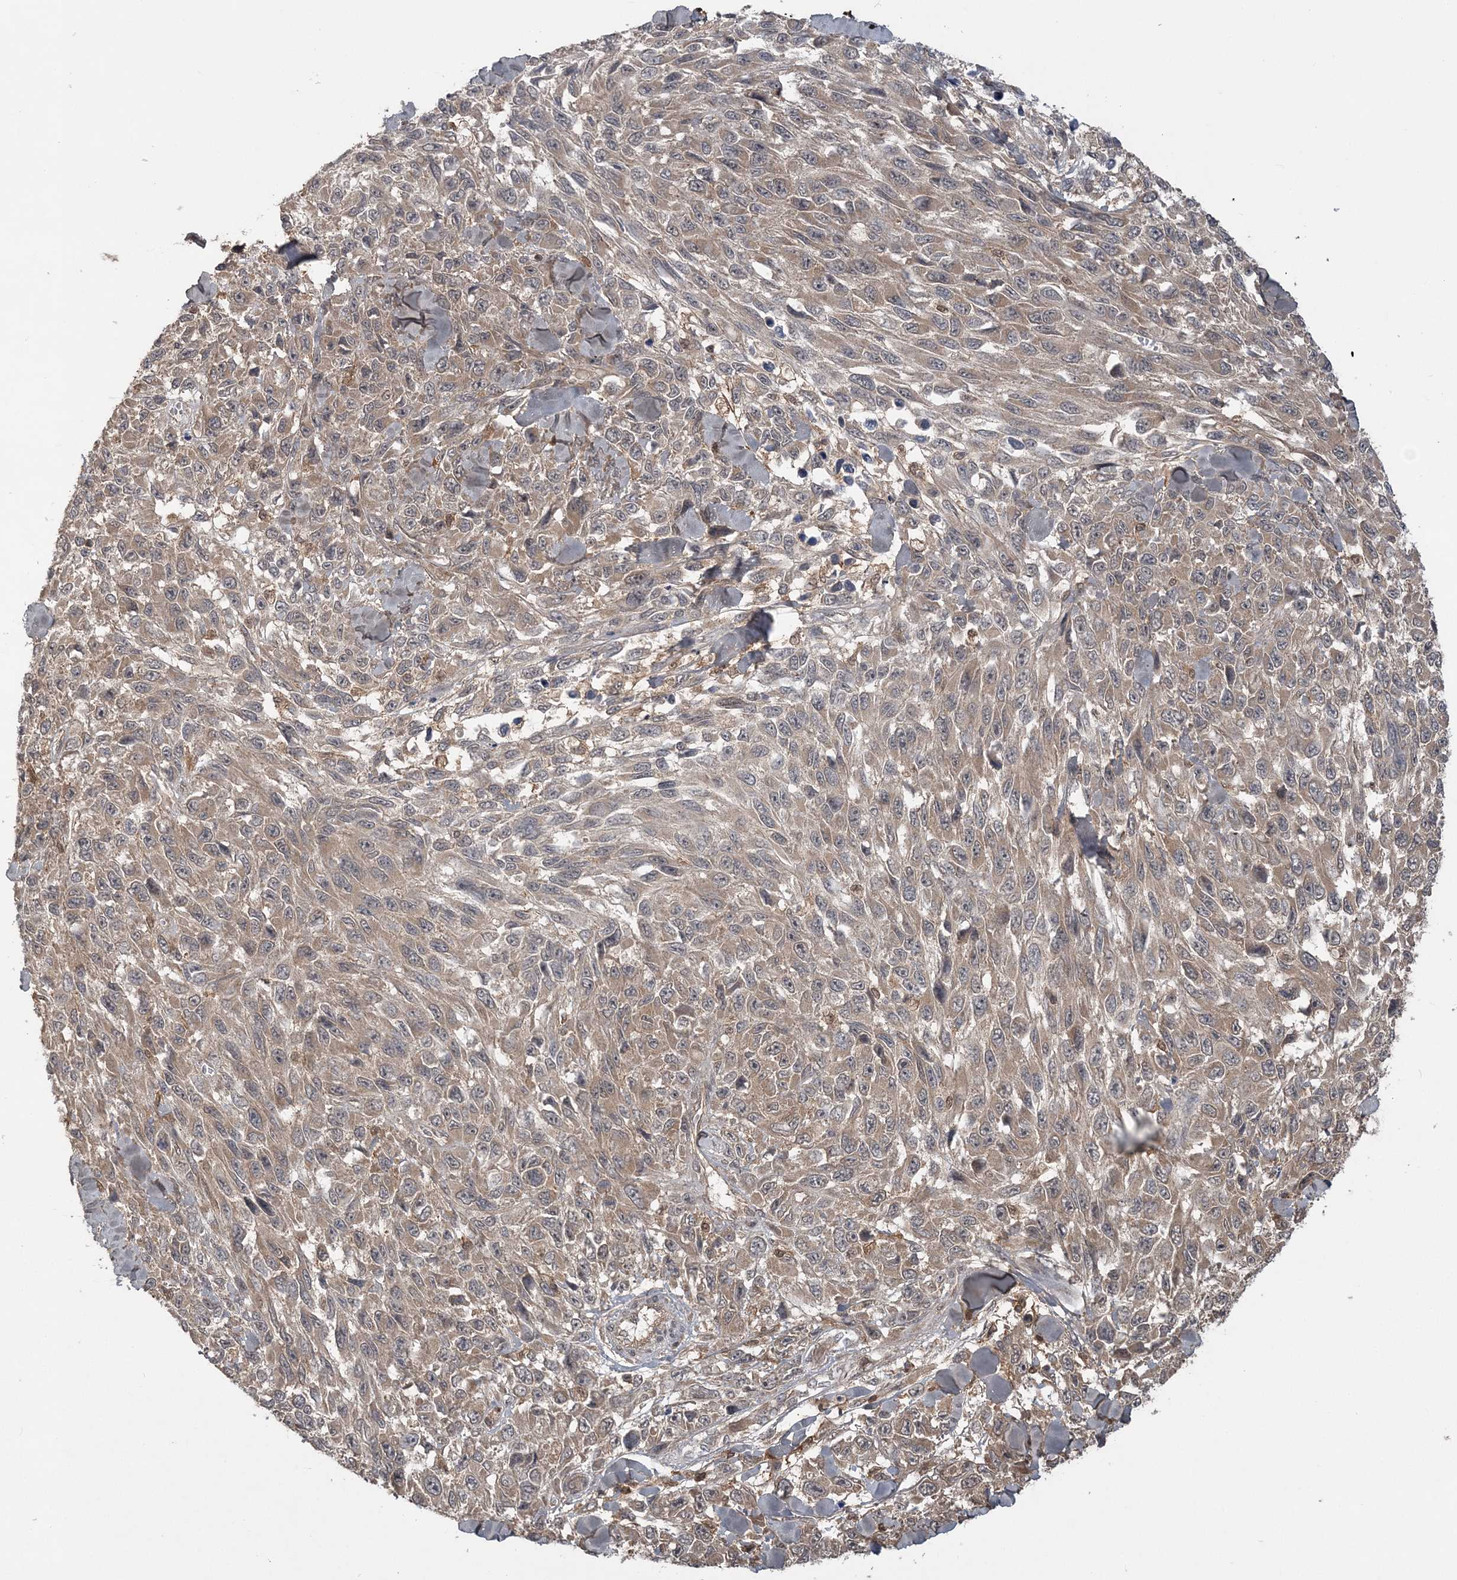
{"staining": {"intensity": "weak", "quantity": ">75%", "location": "cytoplasmic/membranous"}, "tissue": "melanoma", "cell_type": "Tumor cells", "image_type": "cancer", "snomed": [{"axis": "morphology", "description": "Malignant melanoma, NOS"}, {"axis": "topography", "description": "Skin"}], "caption": "This image reveals immunohistochemistry staining of human melanoma, with low weak cytoplasmic/membranous staining in about >75% of tumor cells.", "gene": "LACC1", "patient": {"sex": "female", "age": 96}}